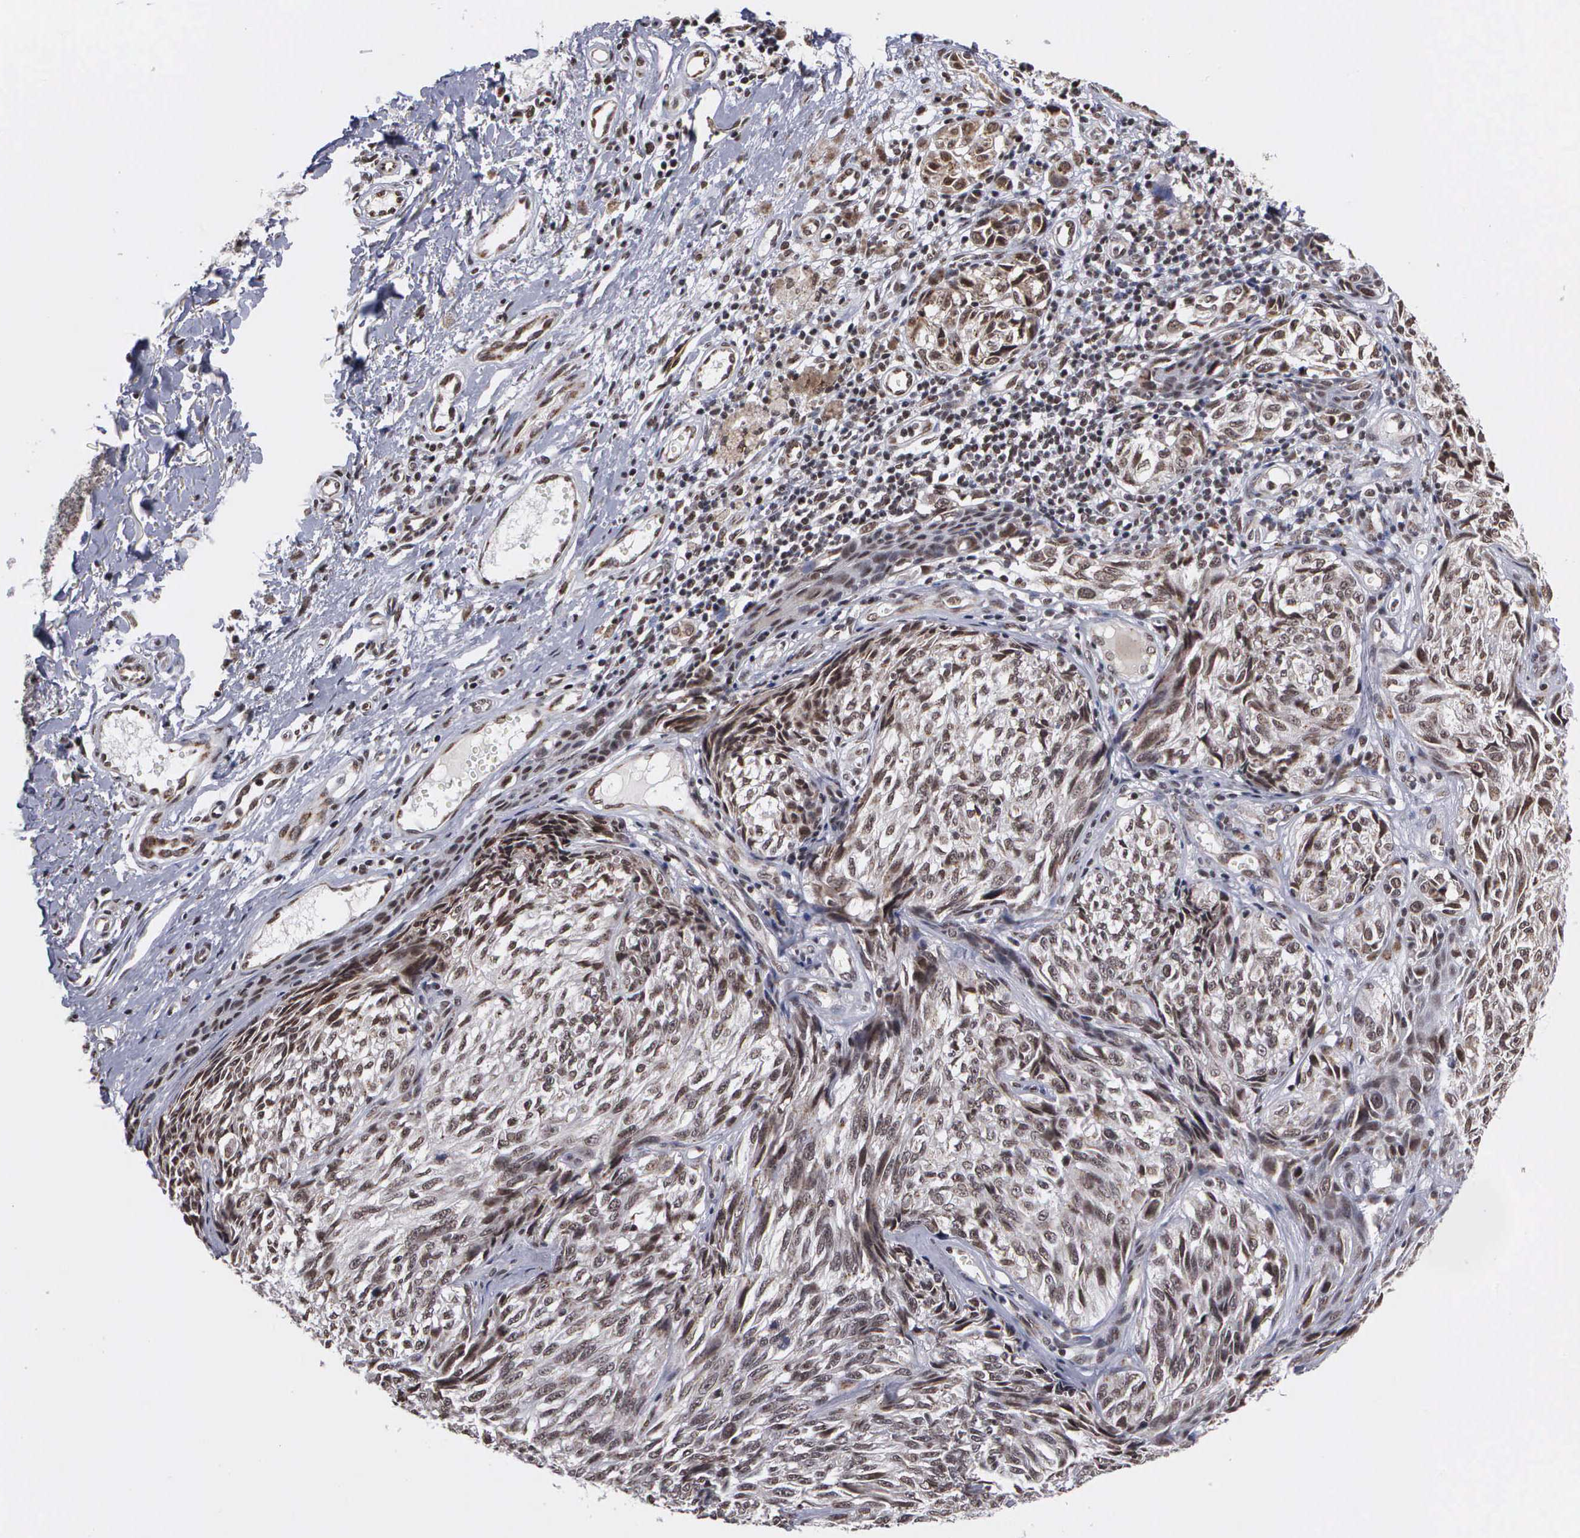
{"staining": {"intensity": "strong", "quantity": ">75%", "location": "nuclear"}, "tissue": "melanoma", "cell_type": "Tumor cells", "image_type": "cancer", "snomed": [{"axis": "morphology", "description": "Malignant melanoma, NOS"}, {"axis": "topography", "description": "Skin"}], "caption": "This histopathology image demonstrates immunohistochemistry staining of human malignant melanoma, with high strong nuclear positivity in about >75% of tumor cells.", "gene": "GTF2A1", "patient": {"sex": "male", "age": 67}}